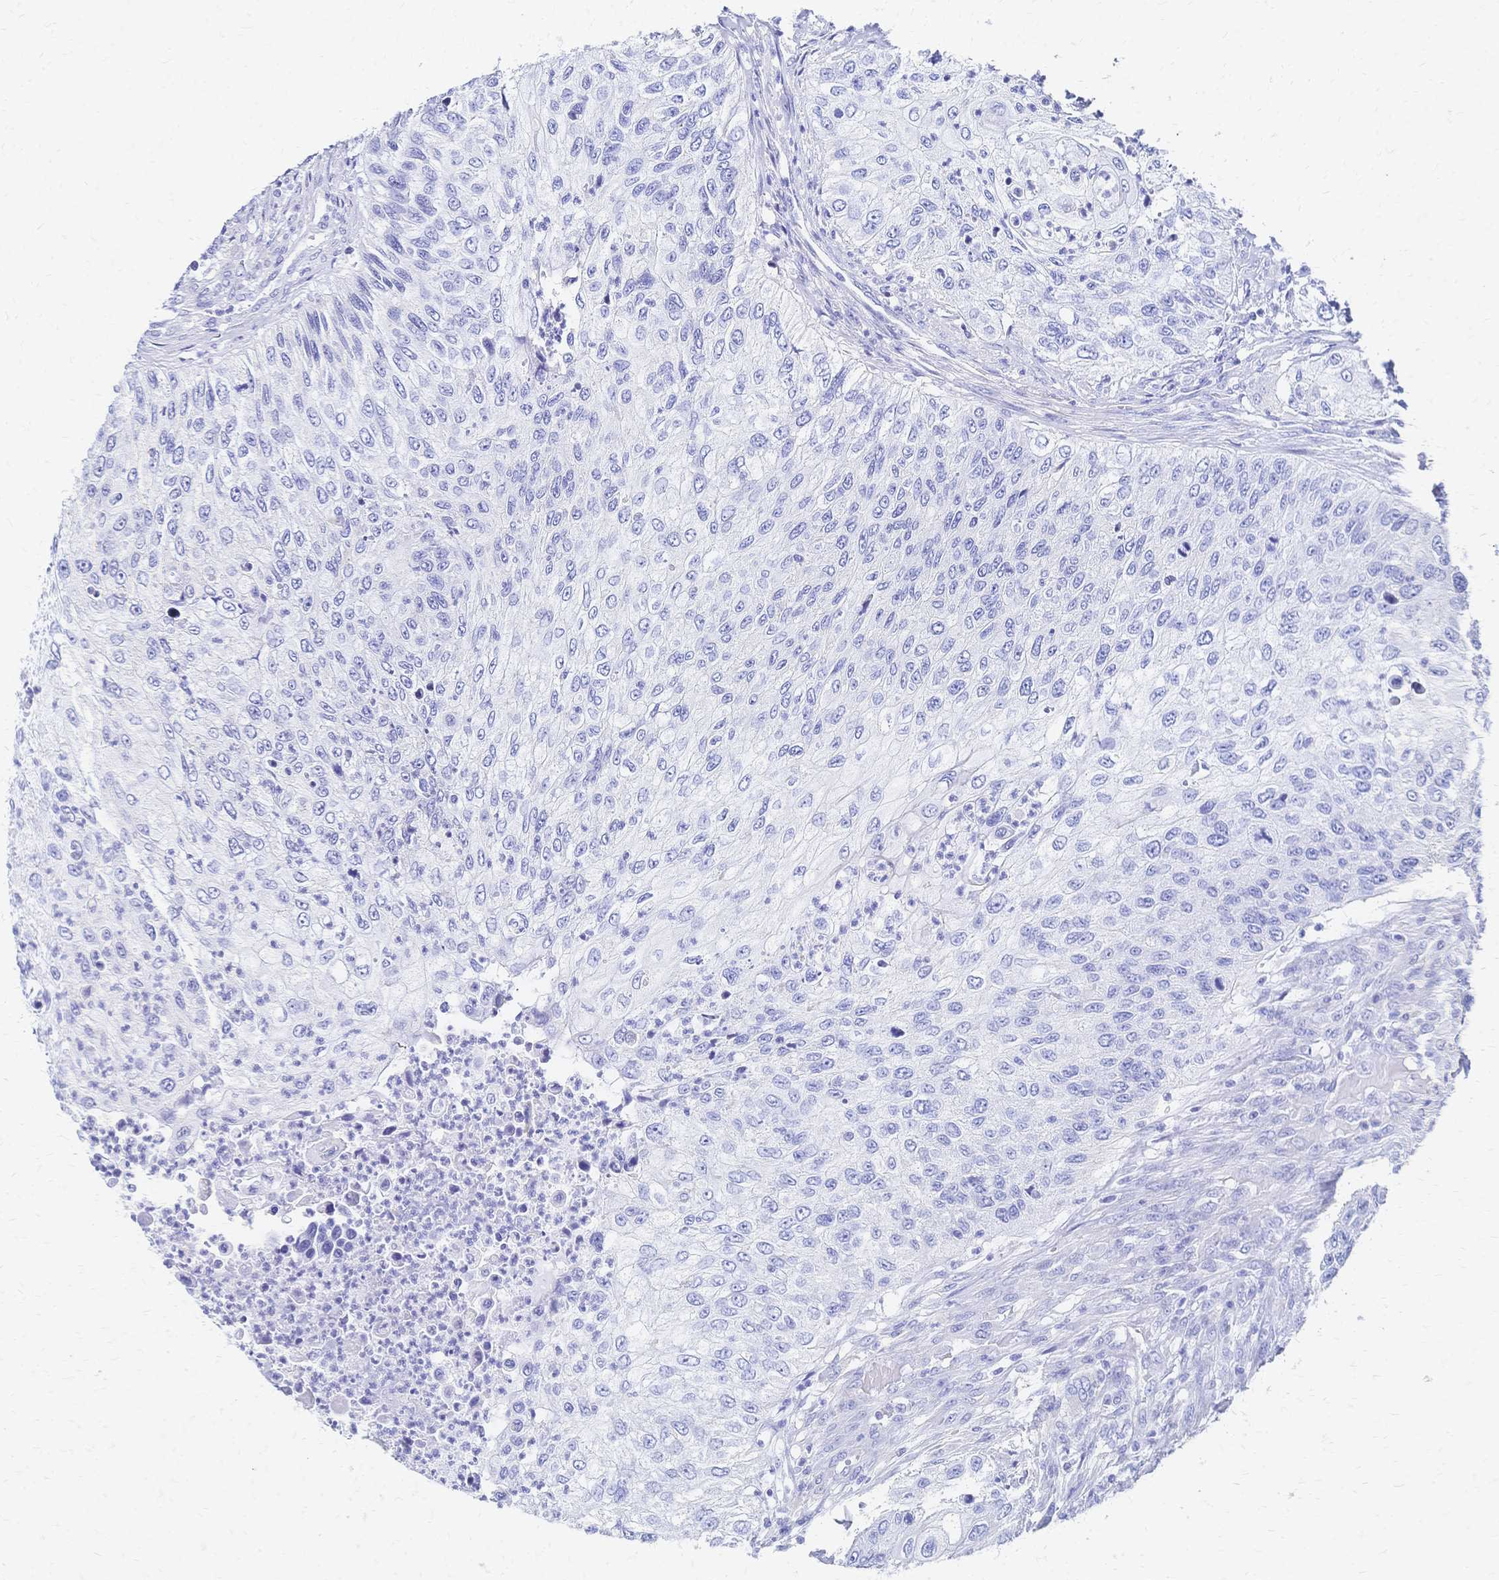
{"staining": {"intensity": "negative", "quantity": "none", "location": "none"}, "tissue": "urothelial cancer", "cell_type": "Tumor cells", "image_type": "cancer", "snomed": [{"axis": "morphology", "description": "Urothelial carcinoma, High grade"}, {"axis": "topography", "description": "Urinary bladder"}], "caption": "Urothelial cancer stained for a protein using immunohistochemistry (IHC) shows no positivity tumor cells.", "gene": "SLC5A1", "patient": {"sex": "female", "age": 60}}